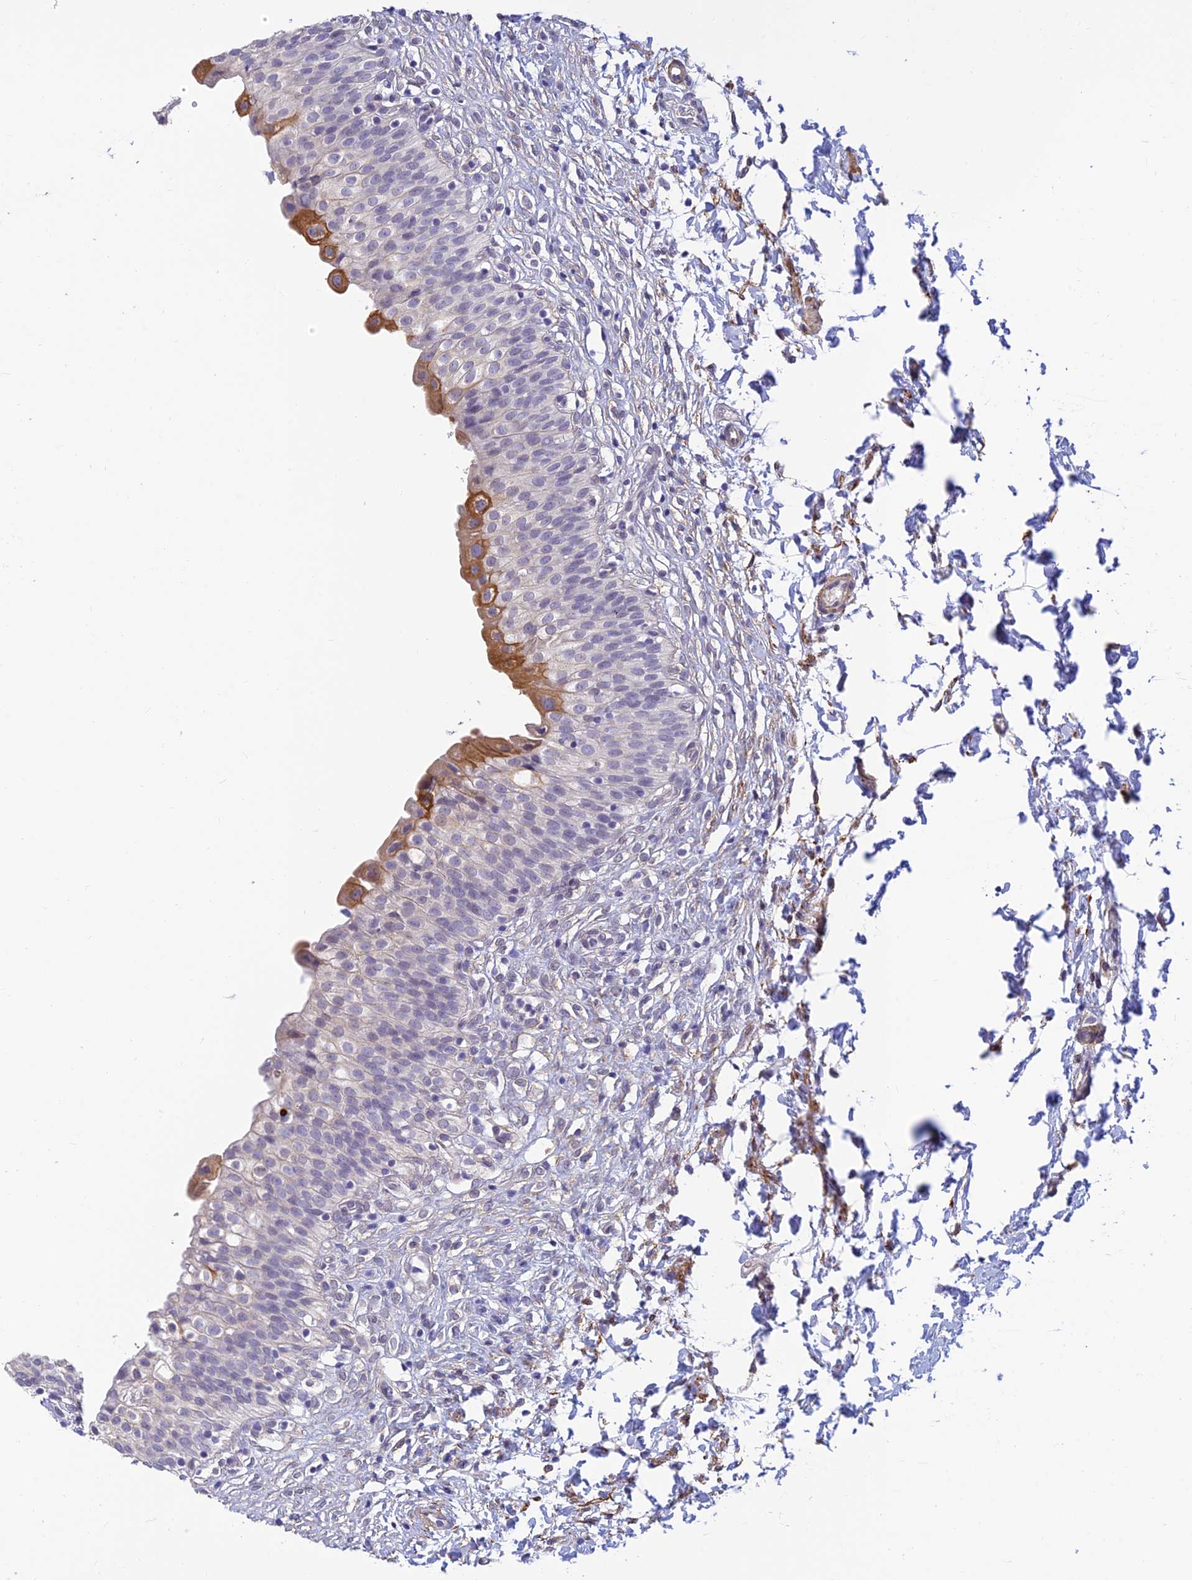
{"staining": {"intensity": "strong", "quantity": "<25%", "location": "cytoplasmic/membranous"}, "tissue": "urinary bladder", "cell_type": "Urothelial cells", "image_type": "normal", "snomed": [{"axis": "morphology", "description": "Normal tissue, NOS"}, {"axis": "topography", "description": "Urinary bladder"}], "caption": "Immunohistochemical staining of benign urinary bladder demonstrates <25% levels of strong cytoplasmic/membranous protein expression in about <25% of urothelial cells. (Stains: DAB (3,3'-diaminobenzidine) in brown, nuclei in blue, Microscopy: brightfield microscopy at high magnification).", "gene": "ALDH1L2", "patient": {"sex": "male", "age": 55}}